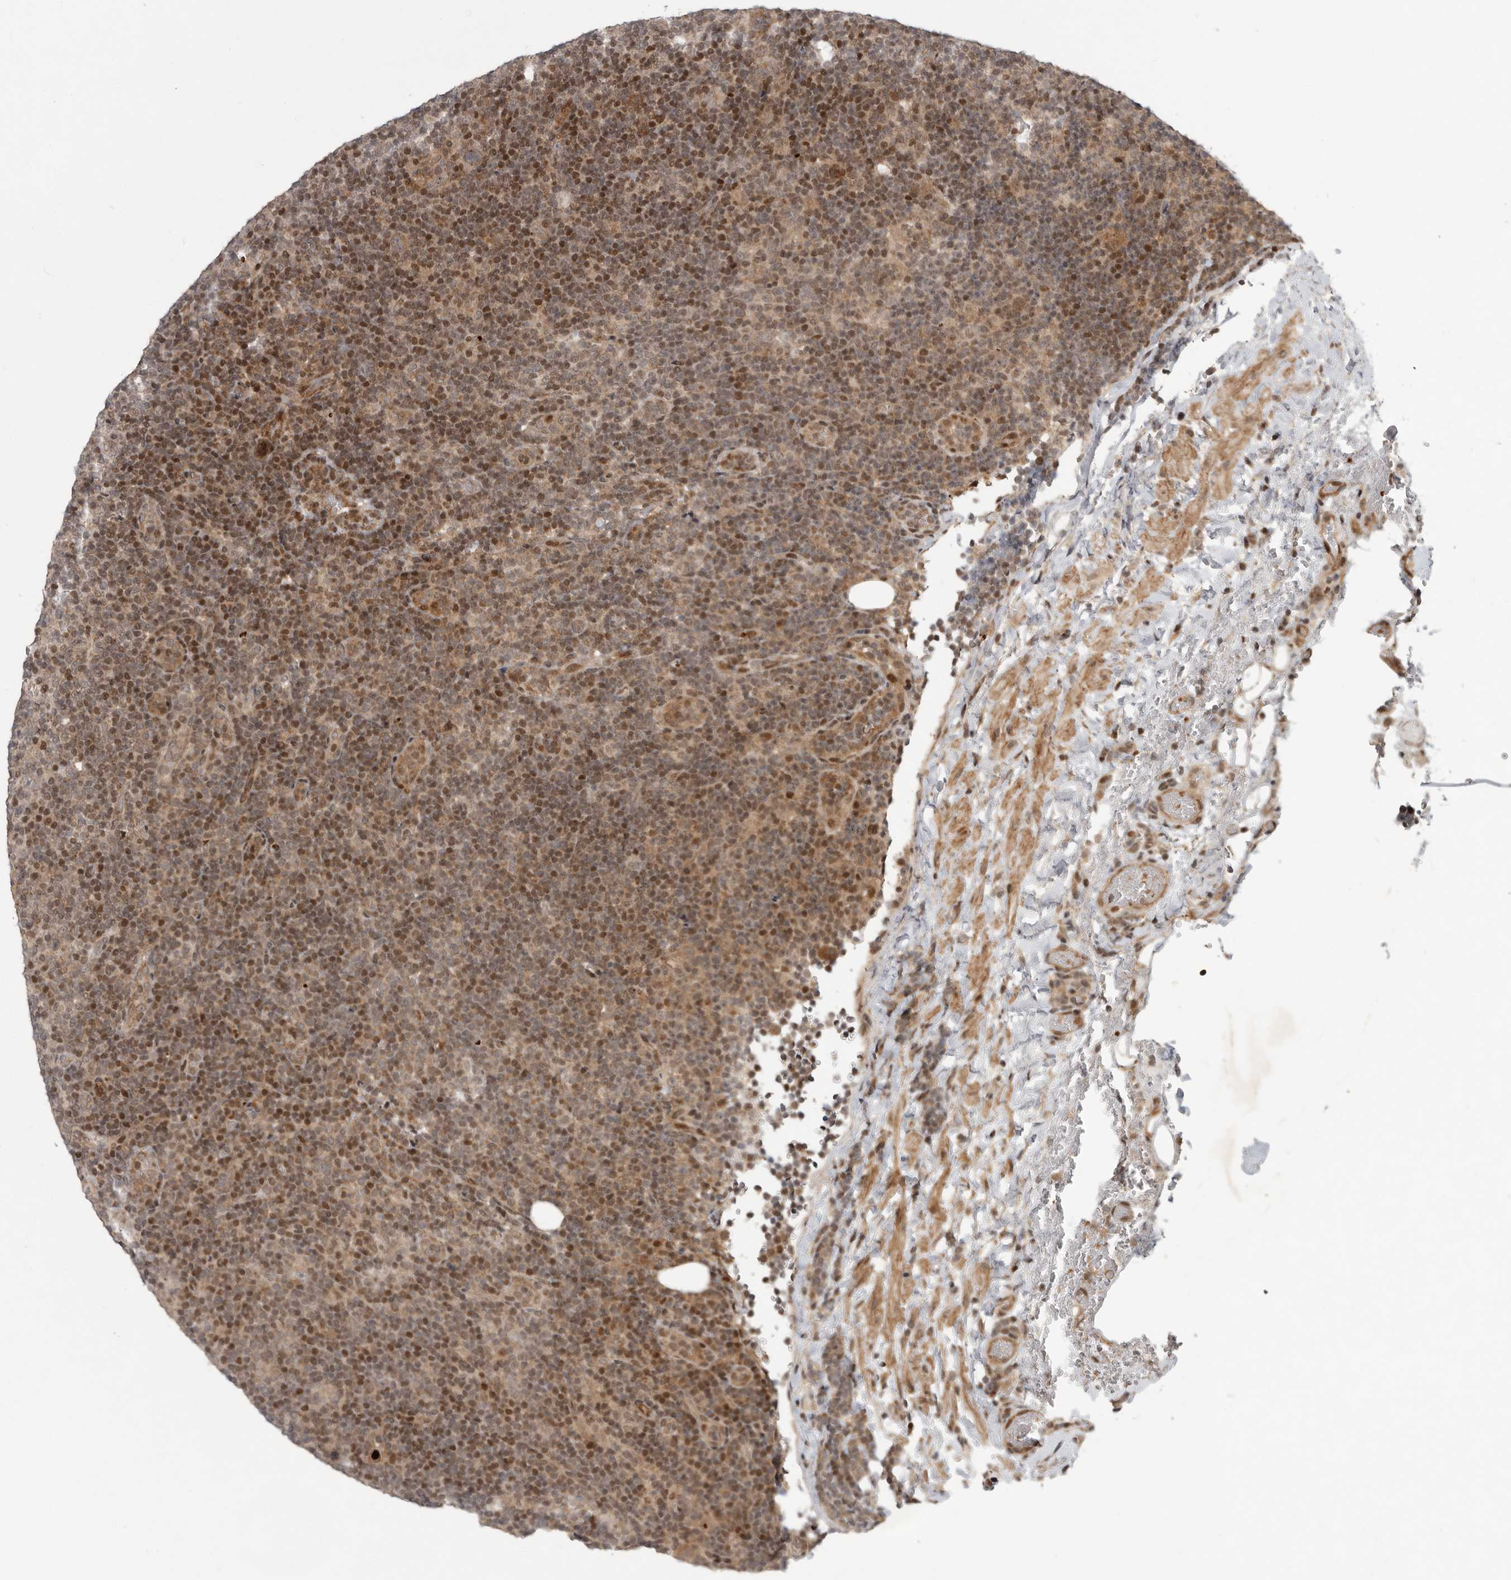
{"staining": {"intensity": "moderate", "quantity": "<25%", "location": "cytoplasmic/membranous,nuclear"}, "tissue": "lymphoma", "cell_type": "Tumor cells", "image_type": "cancer", "snomed": [{"axis": "morphology", "description": "Hodgkin's disease, NOS"}, {"axis": "topography", "description": "Lymph node"}], "caption": "A low amount of moderate cytoplasmic/membranous and nuclear staining is identified in approximately <25% of tumor cells in Hodgkin's disease tissue.", "gene": "RABIF", "patient": {"sex": "female", "age": 57}}